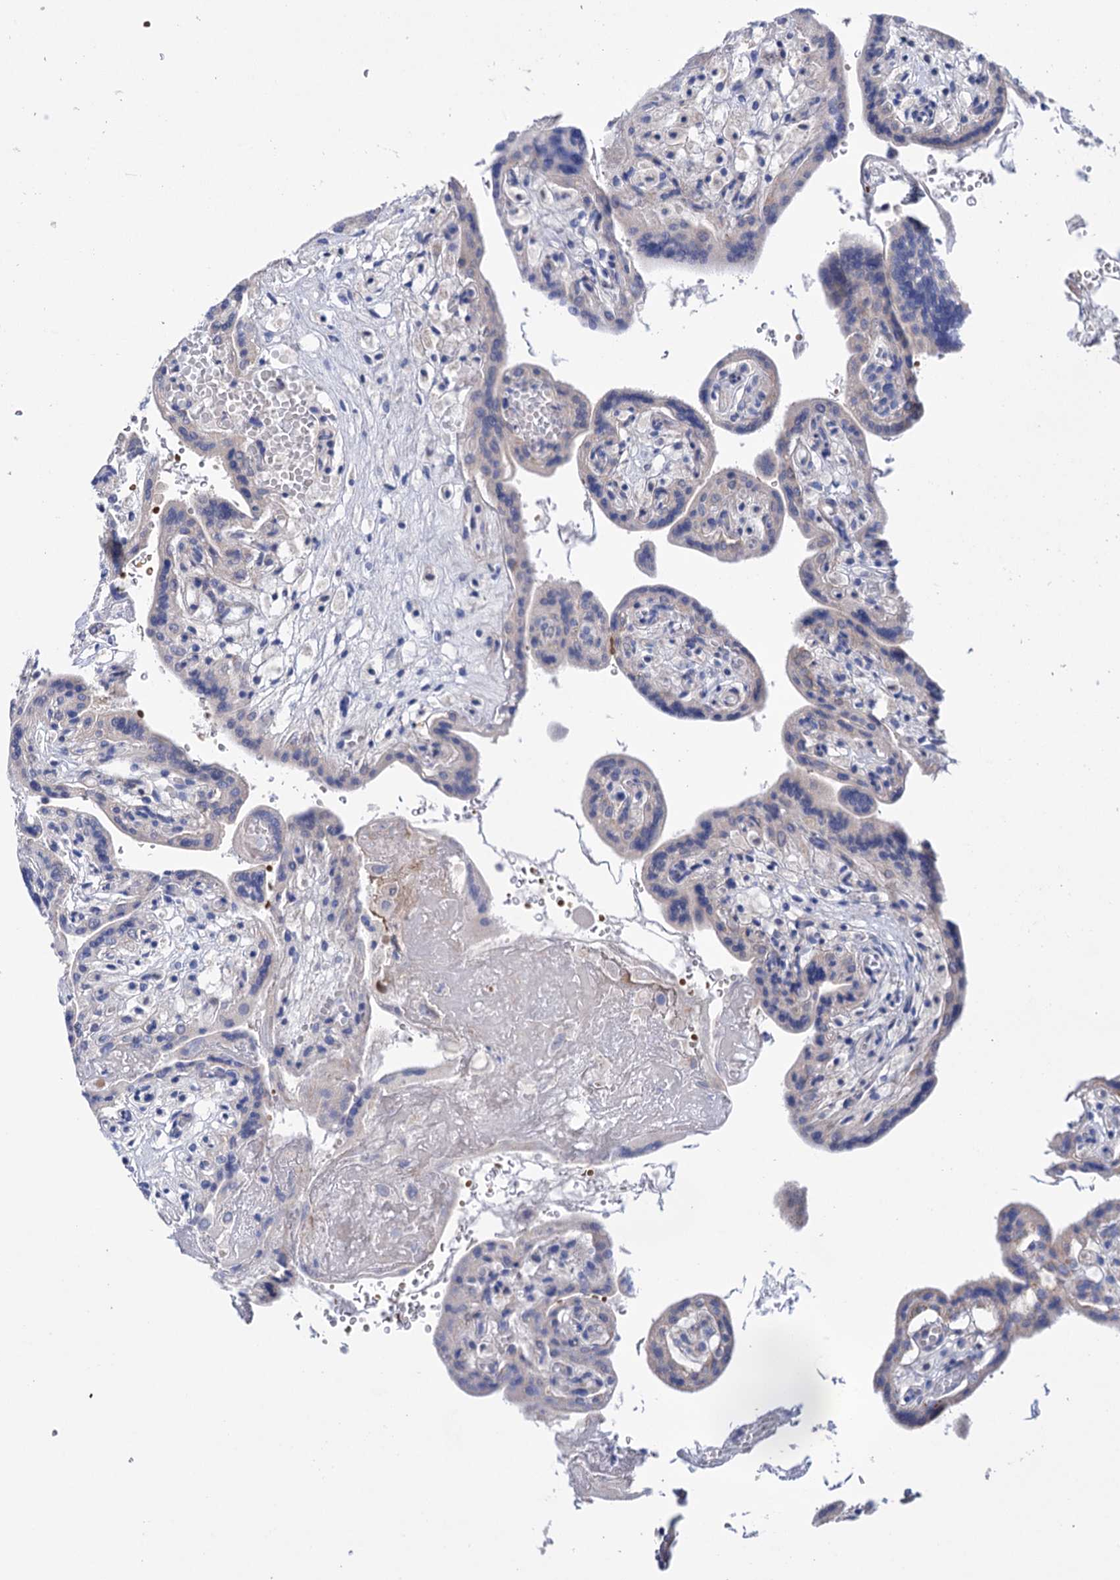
{"staining": {"intensity": "negative", "quantity": "none", "location": "none"}, "tissue": "placenta", "cell_type": "Trophoblastic cells", "image_type": "normal", "snomed": [{"axis": "morphology", "description": "Normal tissue, NOS"}, {"axis": "topography", "description": "Placenta"}], "caption": "DAB immunohistochemical staining of benign placenta demonstrates no significant positivity in trophoblastic cells. The staining is performed using DAB (3,3'-diaminobenzidine) brown chromogen with nuclei counter-stained in using hematoxylin.", "gene": "YARS2", "patient": {"sex": "female", "age": 37}}